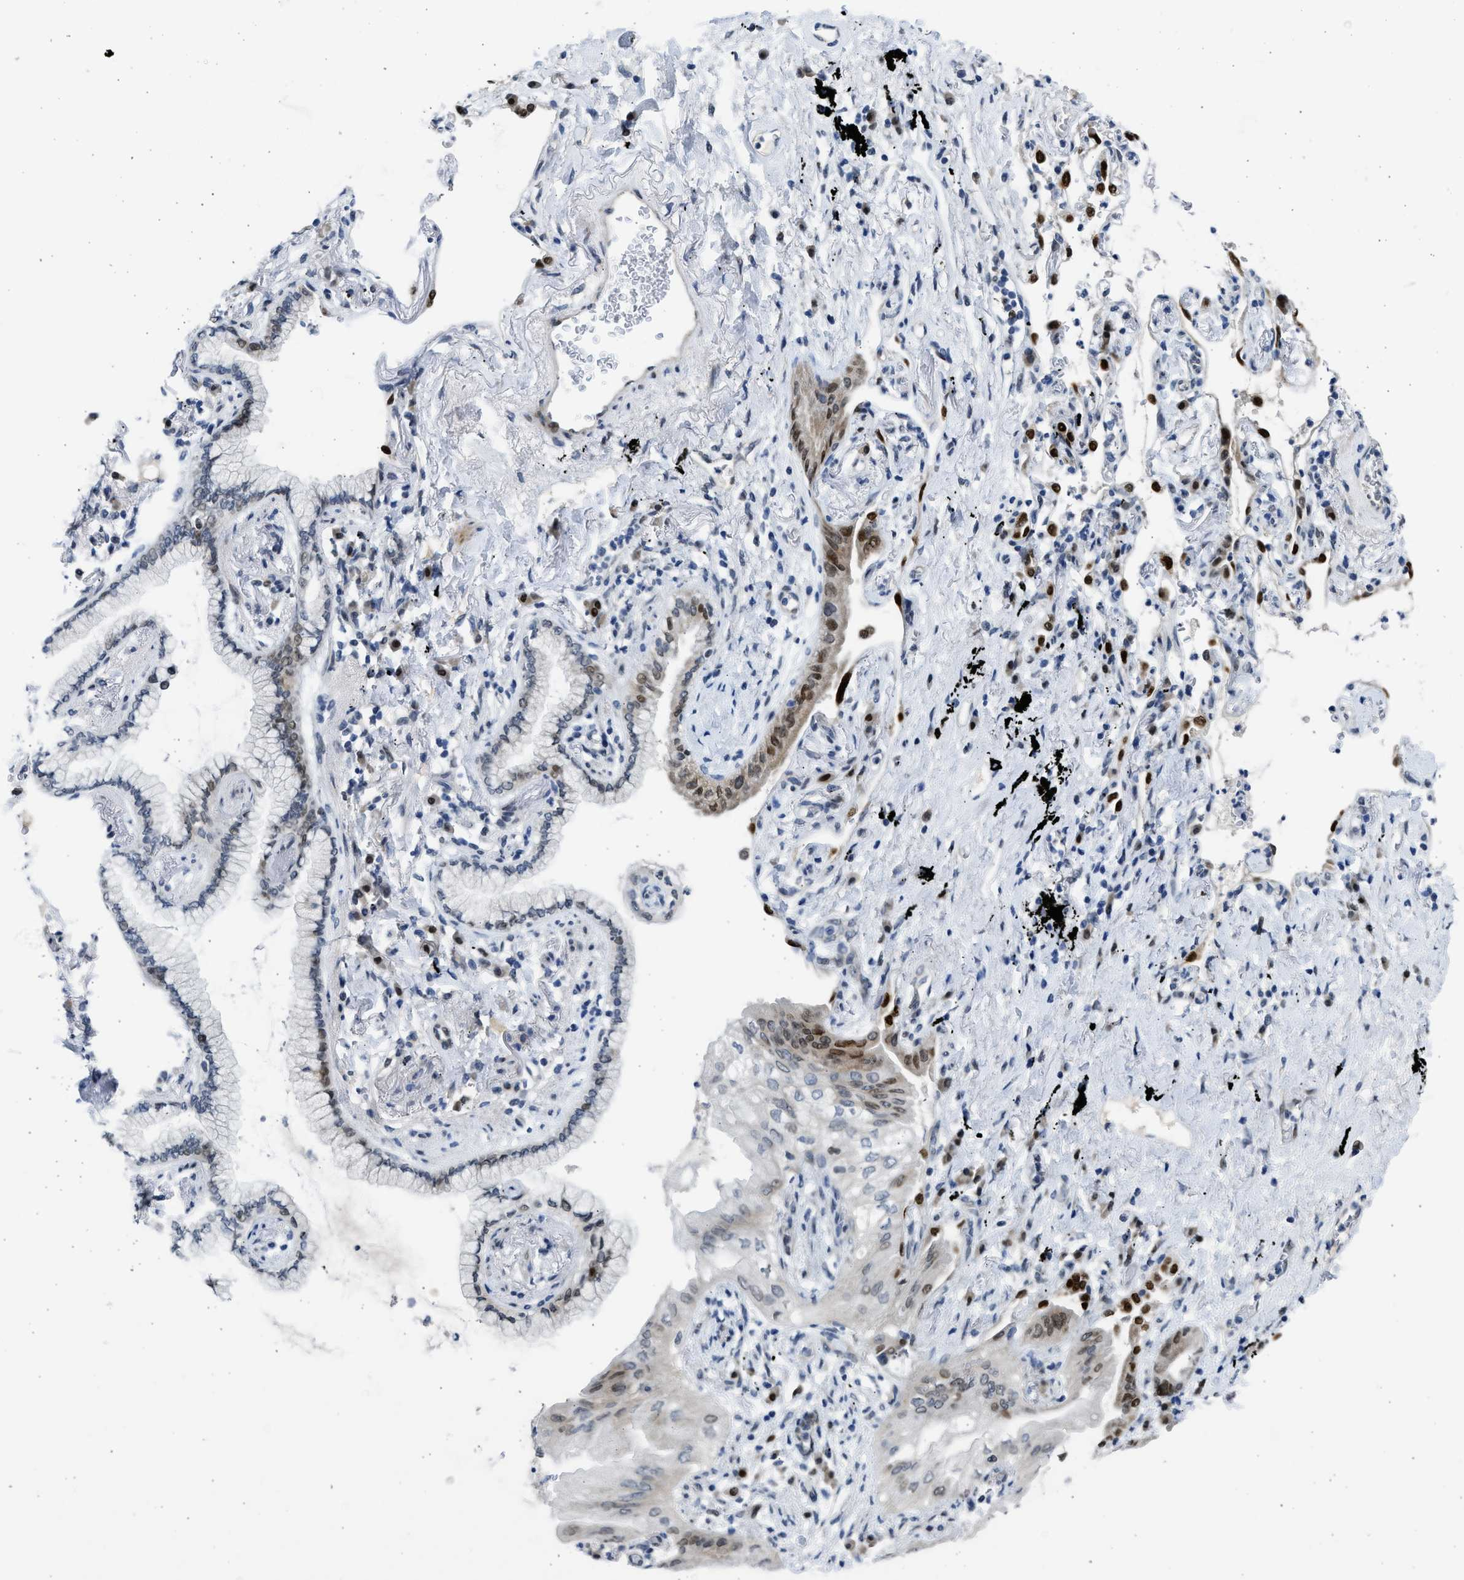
{"staining": {"intensity": "moderate", "quantity": "25%-75%", "location": "nuclear"}, "tissue": "lung cancer", "cell_type": "Tumor cells", "image_type": "cancer", "snomed": [{"axis": "morphology", "description": "Normal tissue, NOS"}, {"axis": "morphology", "description": "Adenocarcinoma, NOS"}, {"axis": "topography", "description": "Bronchus"}, {"axis": "topography", "description": "Lung"}], "caption": "The immunohistochemical stain labels moderate nuclear positivity in tumor cells of adenocarcinoma (lung) tissue. The staining was performed using DAB (3,3'-diaminobenzidine), with brown indicating positive protein expression. Nuclei are stained blue with hematoxylin.", "gene": "HMGN3", "patient": {"sex": "female", "age": 70}}